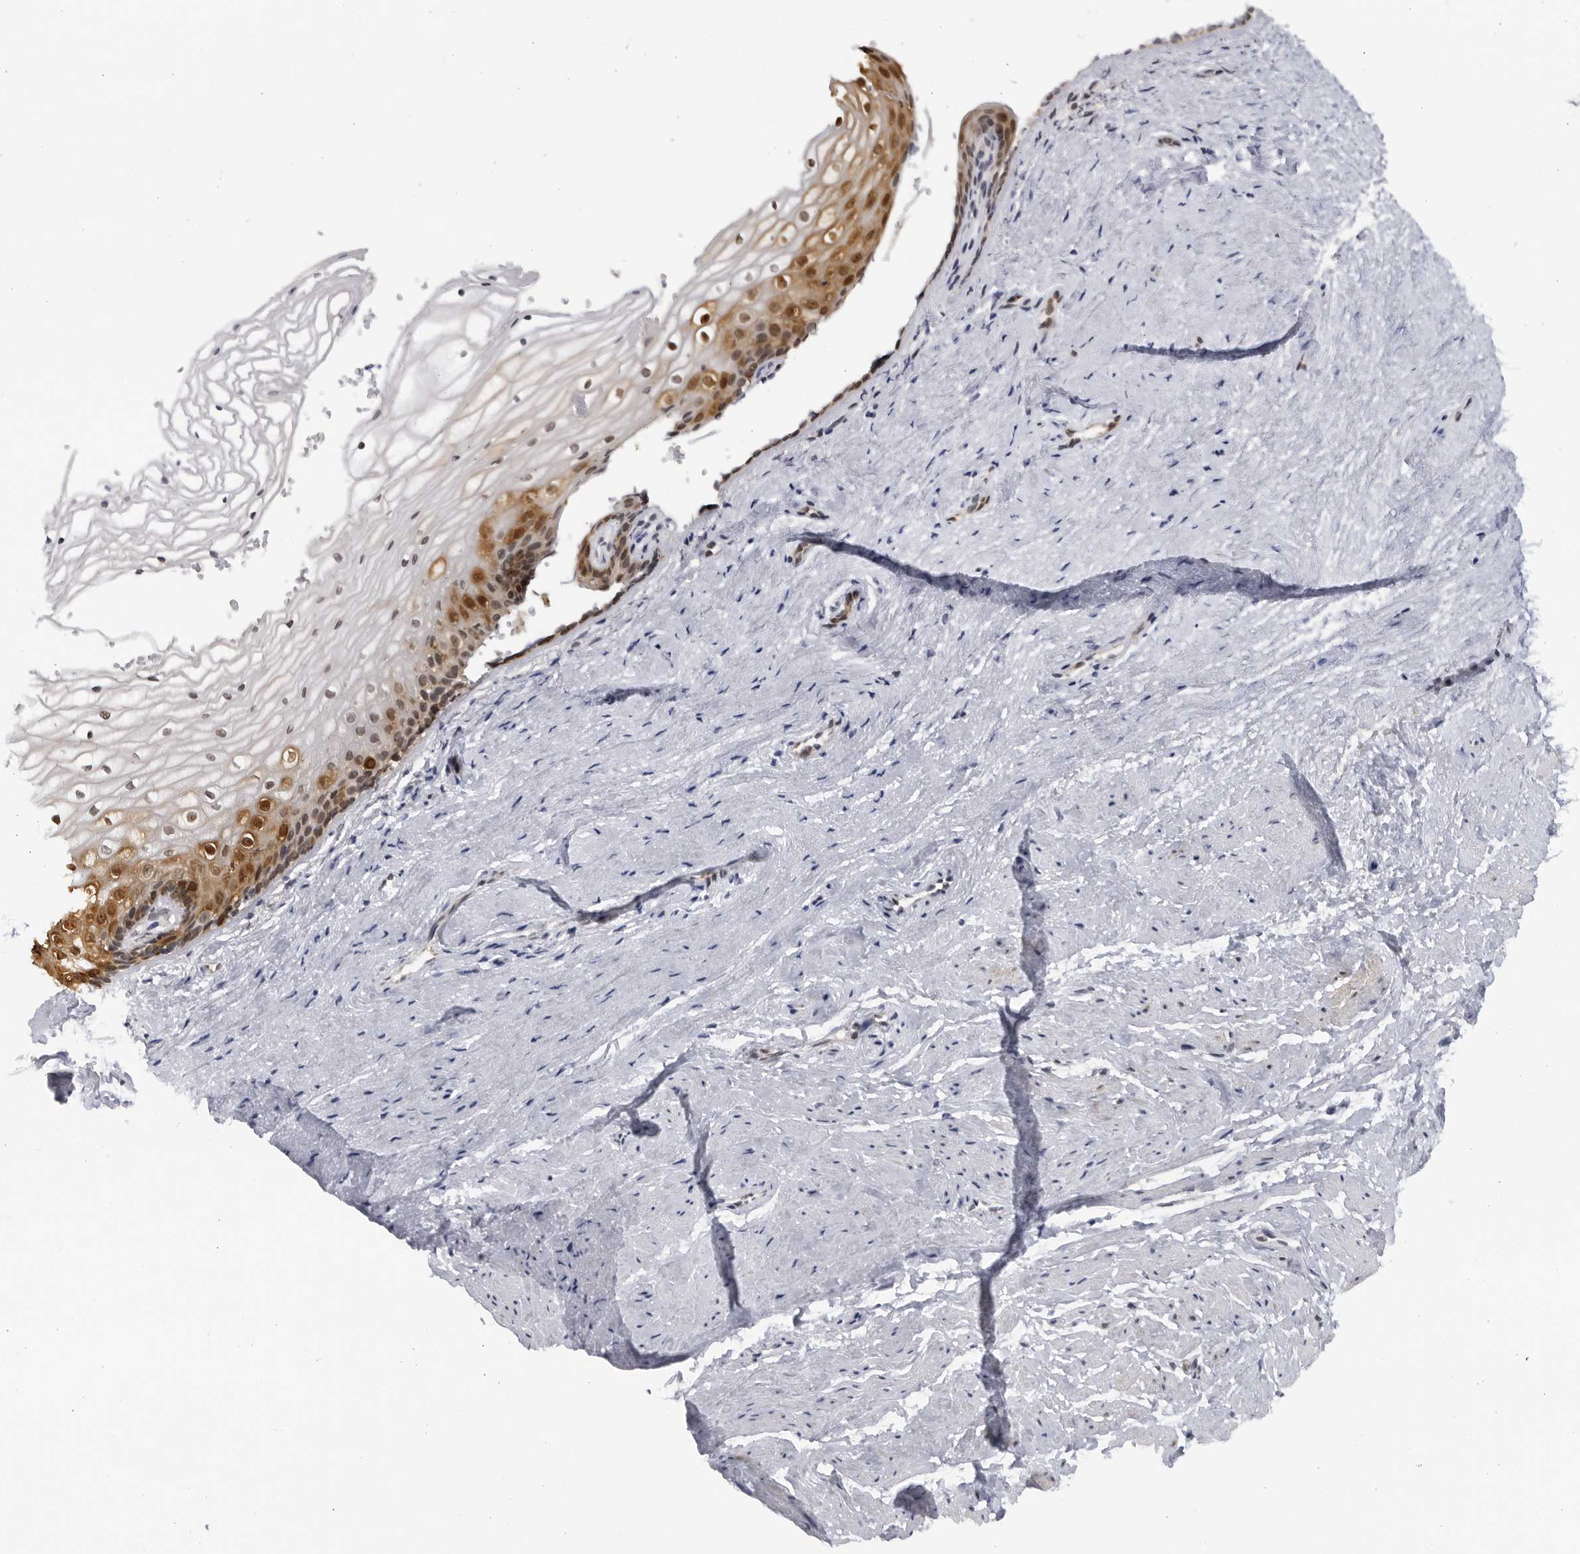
{"staining": {"intensity": "moderate", "quantity": ">75%", "location": "cytoplasmic/membranous,nuclear"}, "tissue": "vagina", "cell_type": "Squamous epithelial cells", "image_type": "normal", "snomed": [{"axis": "morphology", "description": "Normal tissue, NOS"}, {"axis": "topography", "description": "Vagina"}], "caption": "This histopathology image shows normal vagina stained with immunohistochemistry (IHC) to label a protein in brown. The cytoplasmic/membranous,nuclear of squamous epithelial cells show moderate positivity for the protein. Nuclei are counter-stained blue.", "gene": "SLC25A22", "patient": {"sex": "female", "age": 46}}